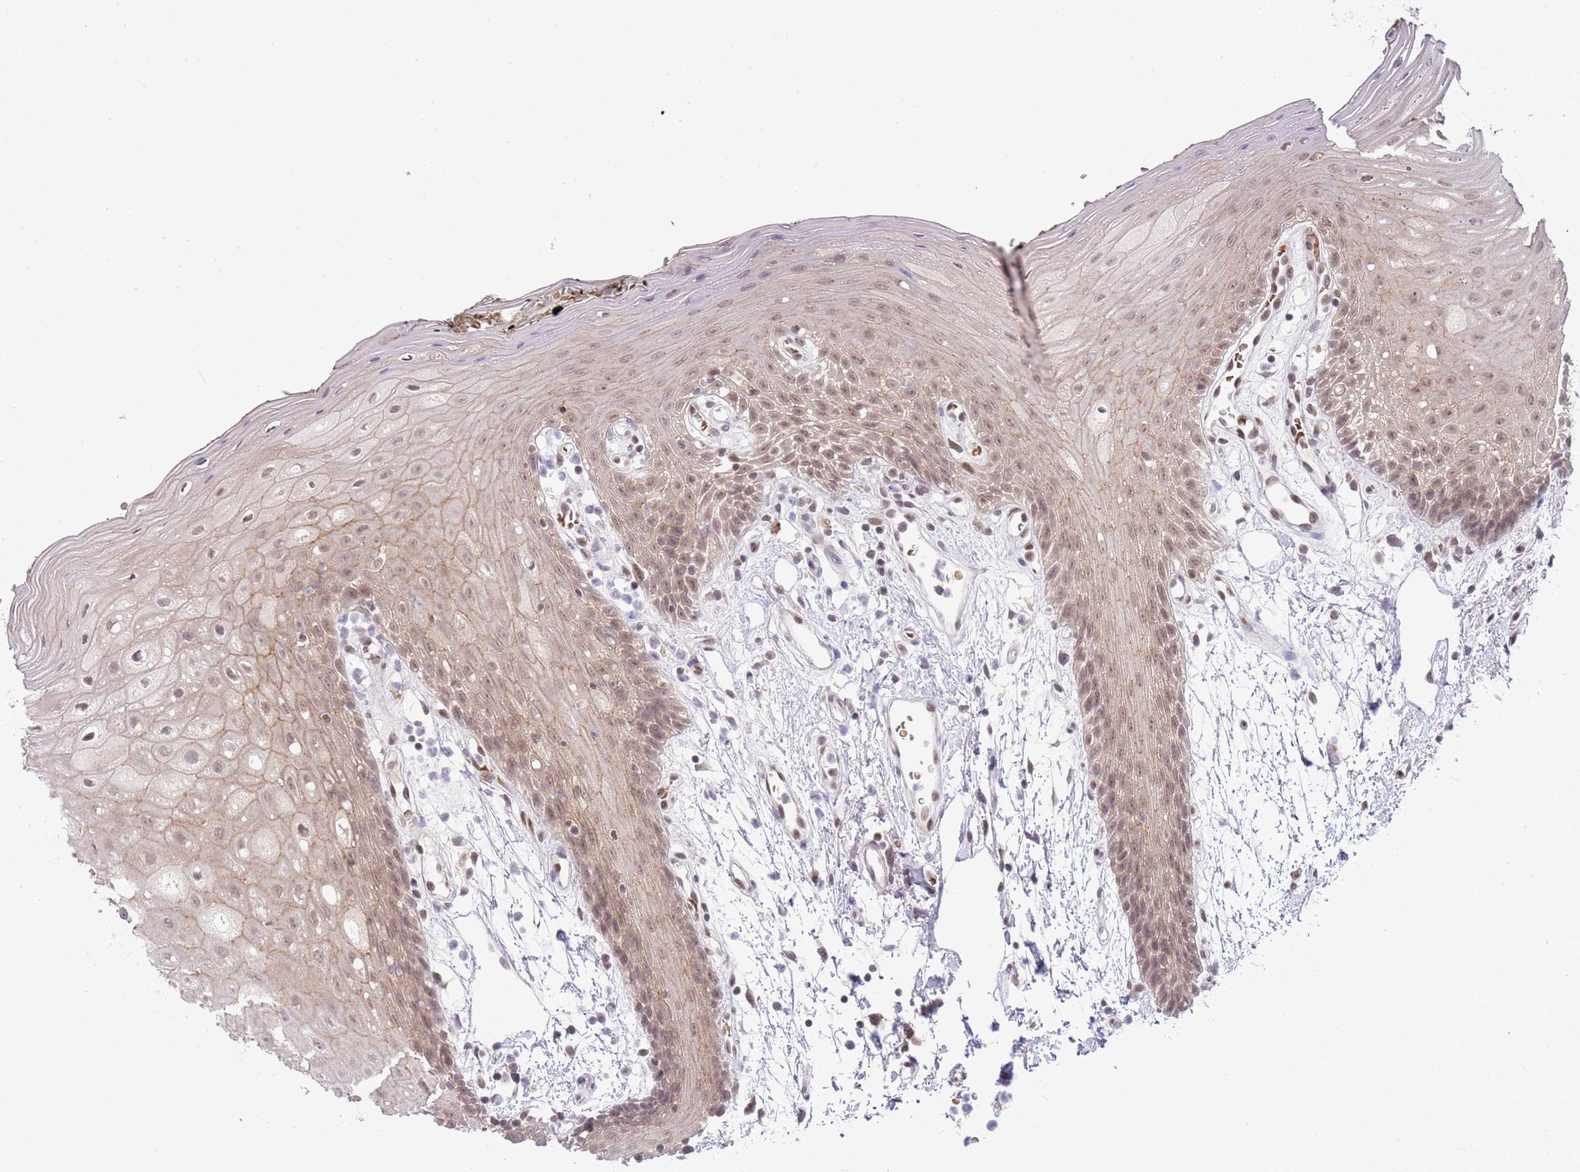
{"staining": {"intensity": "moderate", "quantity": ">75%", "location": "cytoplasmic/membranous,nuclear"}, "tissue": "oral mucosa", "cell_type": "Squamous epithelial cells", "image_type": "normal", "snomed": [{"axis": "morphology", "description": "Normal tissue, NOS"}, {"axis": "topography", "description": "Oral tissue"}, {"axis": "topography", "description": "Tounge, NOS"}], "caption": "Protein expression by immunohistochemistry reveals moderate cytoplasmic/membranous,nuclear staining in approximately >75% of squamous epithelial cells in normal oral mucosa. Ihc stains the protein in brown and the nuclei are stained blue.", "gene": "TM2D1", "patient": {"sex": "female", "age": 59}}